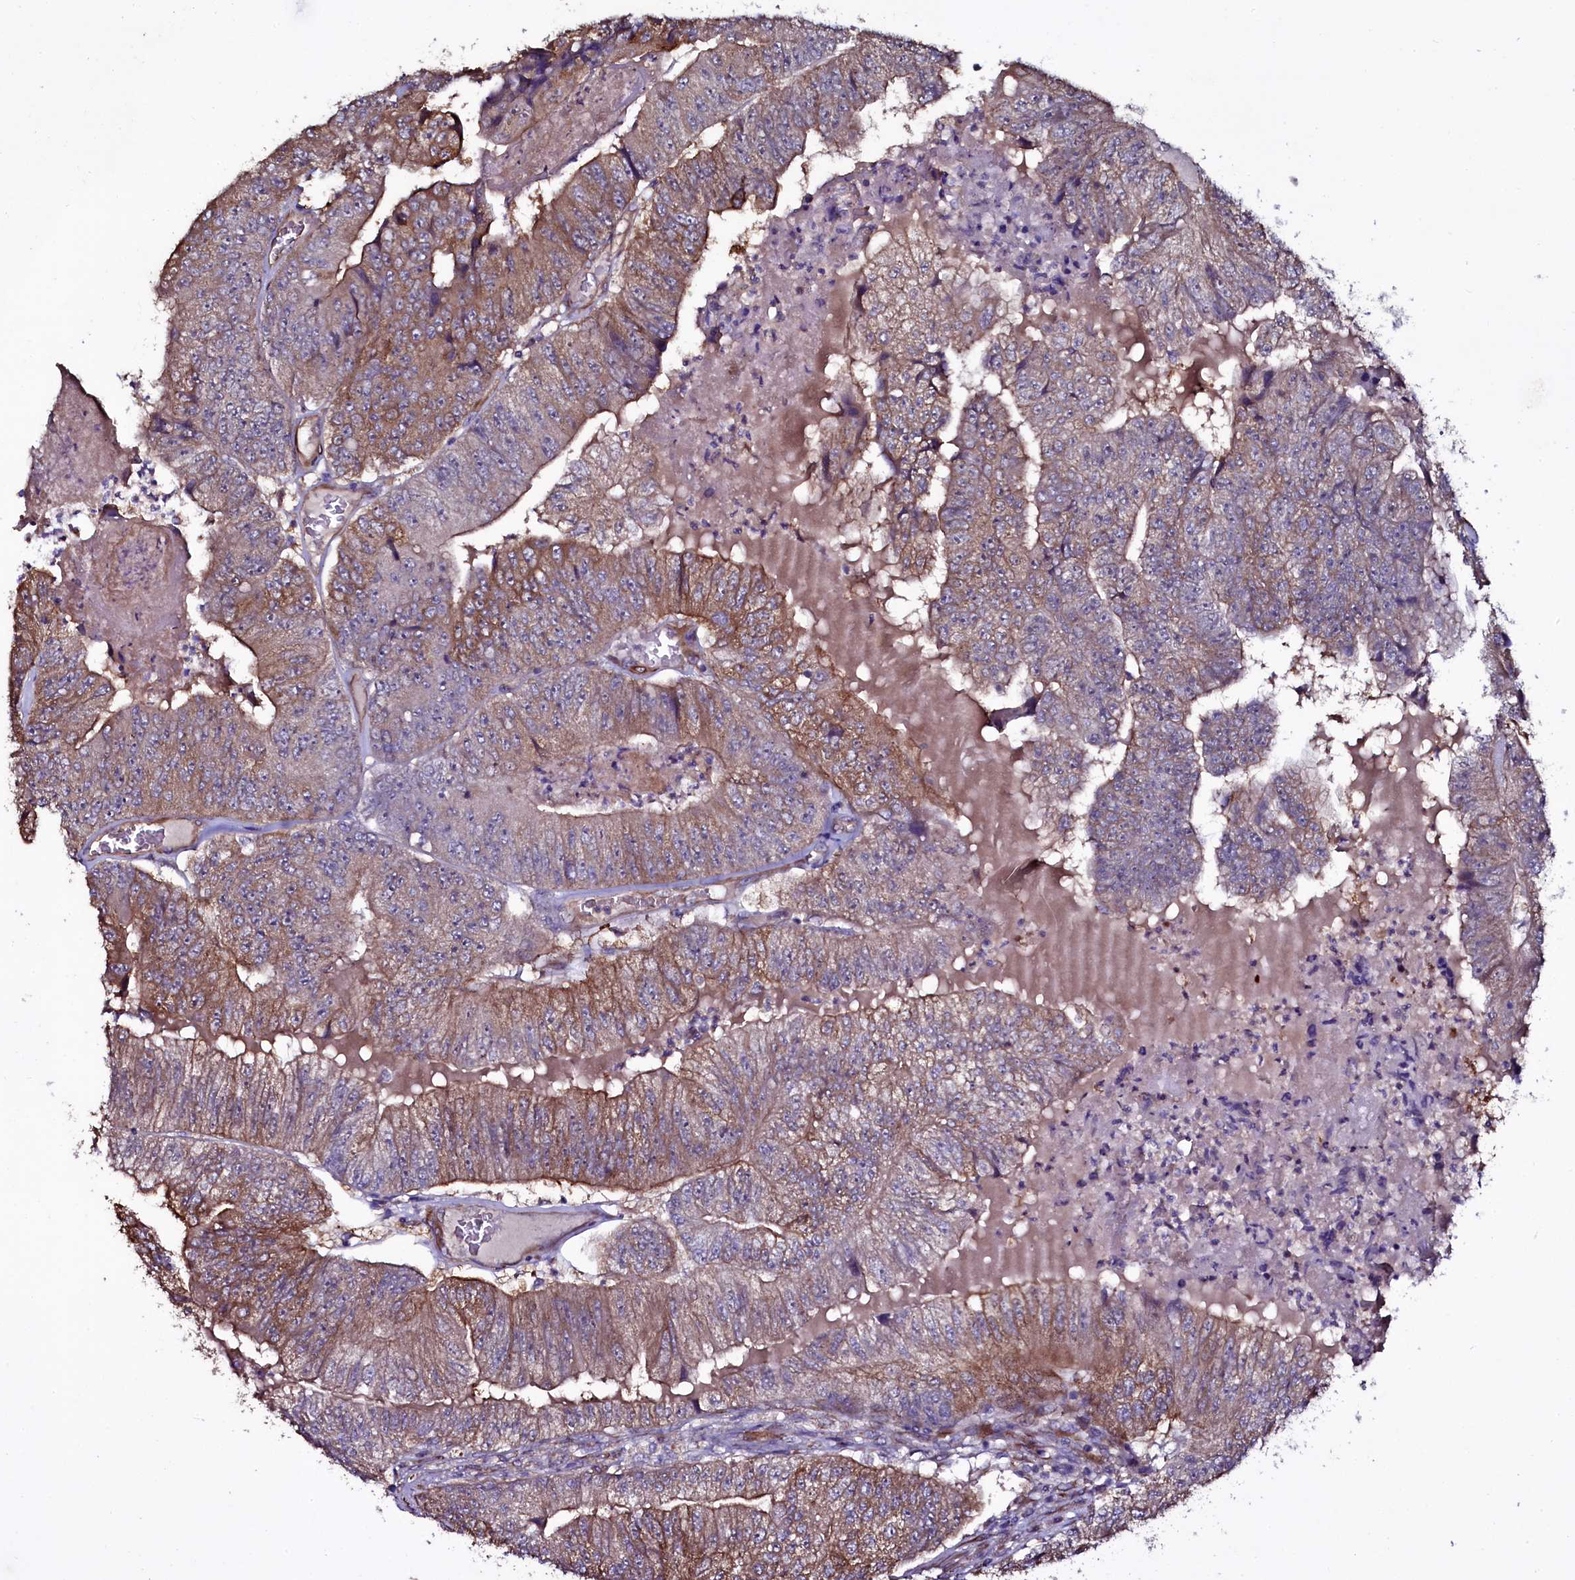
{"staining": {"intensity": "moderate", "quantity": "25%-75%", "location": "cytoplasmic/membranous"}, "tissue": "colorectal cancer", "cell_type": "Tumor cells", "image_type": "cancer", "snomed": [{"axis": "morphology", "description": "Adenocarcinoma, NOS"}, {"axis": "topography", "description": "Colon"}], "caption": "Immunohistochemical staining of colorectal cancer shows moderate cytoplasmic/membranous protein positivity in about 25%-75% of tumor cells.", "gene": "WIPF3", "patient": {"sex": "female", "age": 67}}